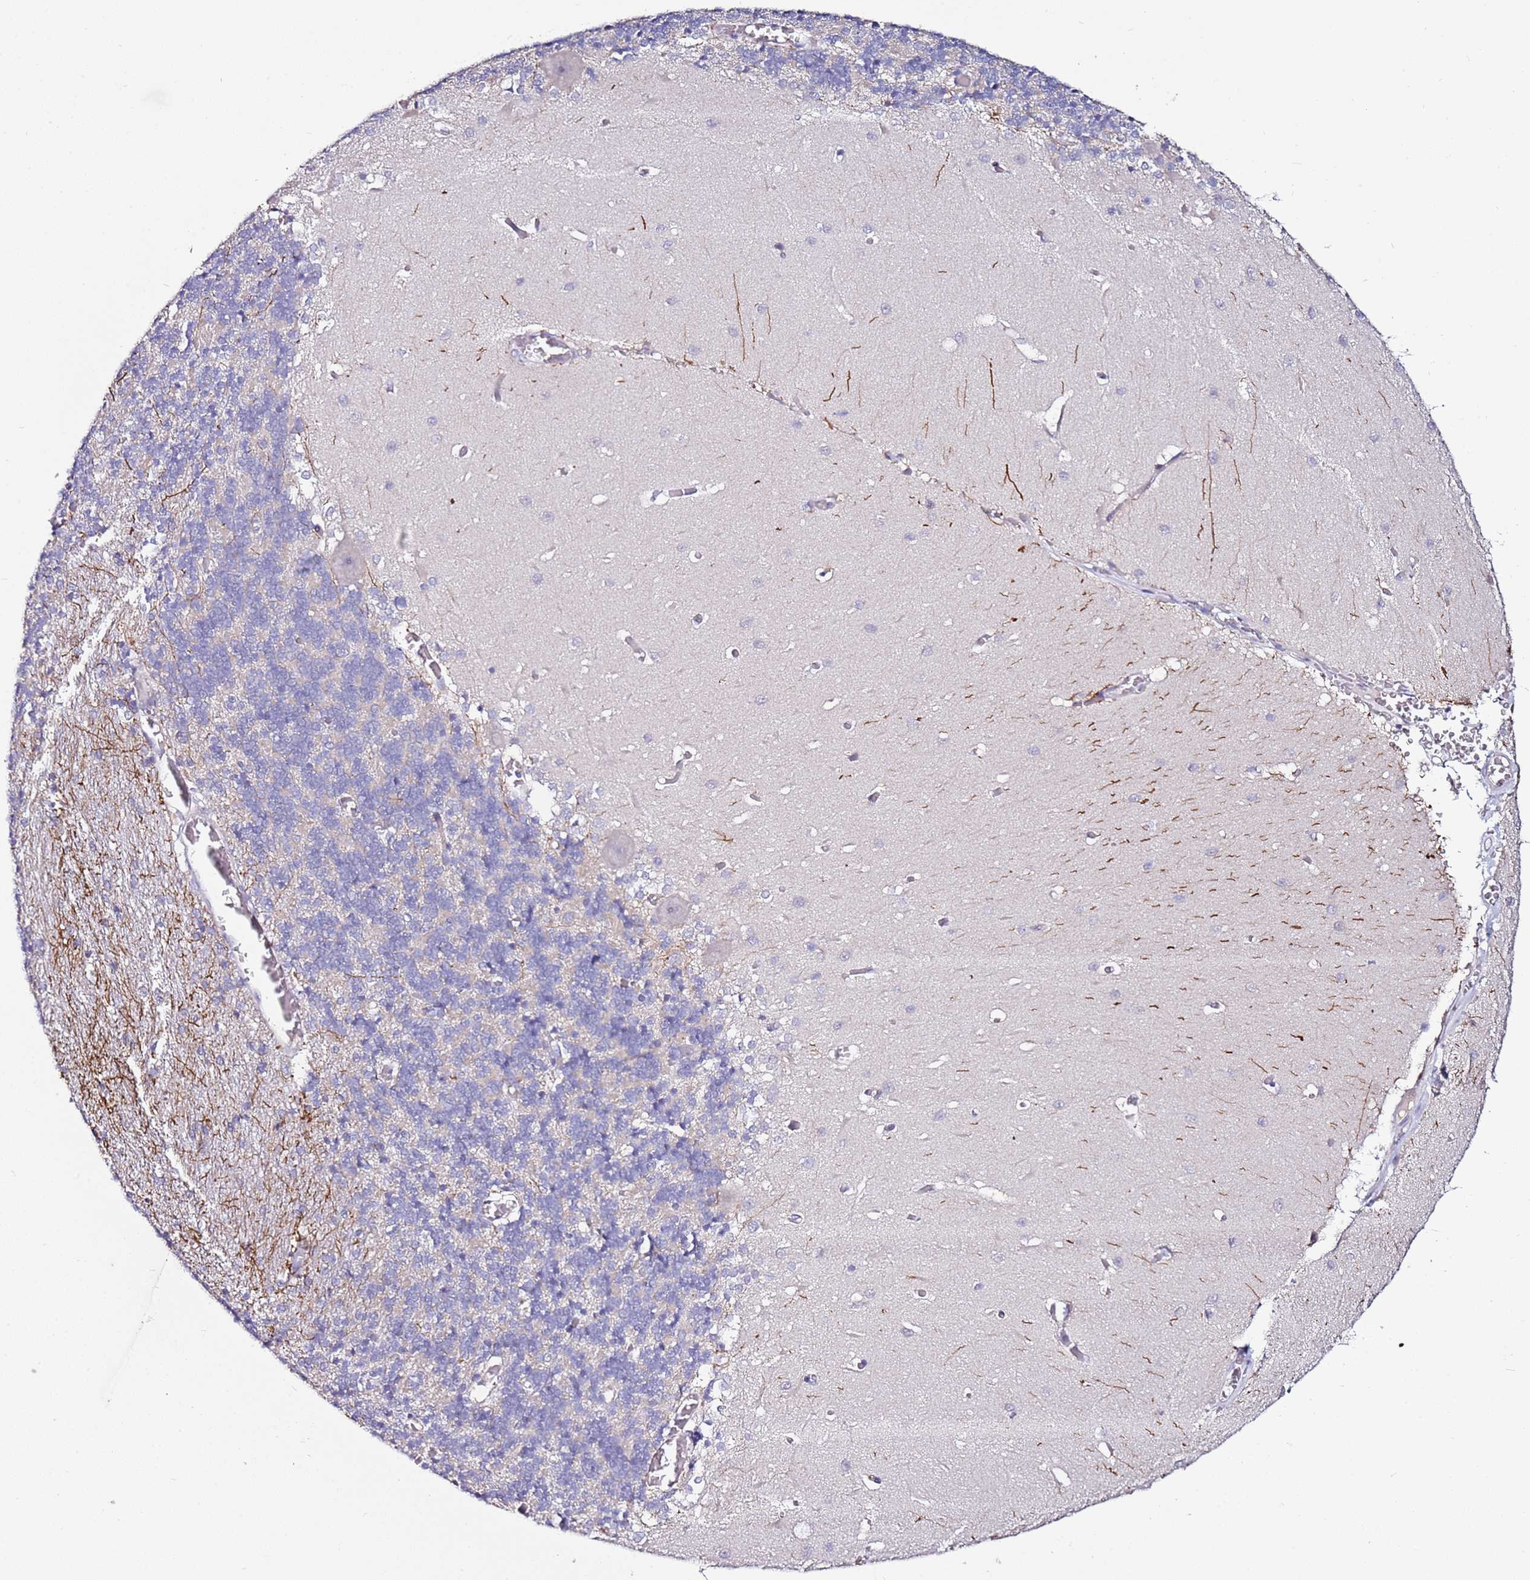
{"staining": {"intensity": "strong", "quantity": "<25%", "location": "cytoplasmic/membranous"}, "tissue": "cerebellum", "cell_type": "Cells in granular layer", "image_type": "normal", "snomed": [{"axis": "morphology", "description": "Normal tissue, NOS"}, {"axis": "topography", "description": "Cerebellum"}], "caption": "There is medium levels of strong cytoplasmic/membranous positivity in cells in granular layer of unremarkable cerebellum, as demonstrated by immunohistochemical staining (brown color).", "gene": "SRRM5", "patient": {"sex": "male", "age": 37}}